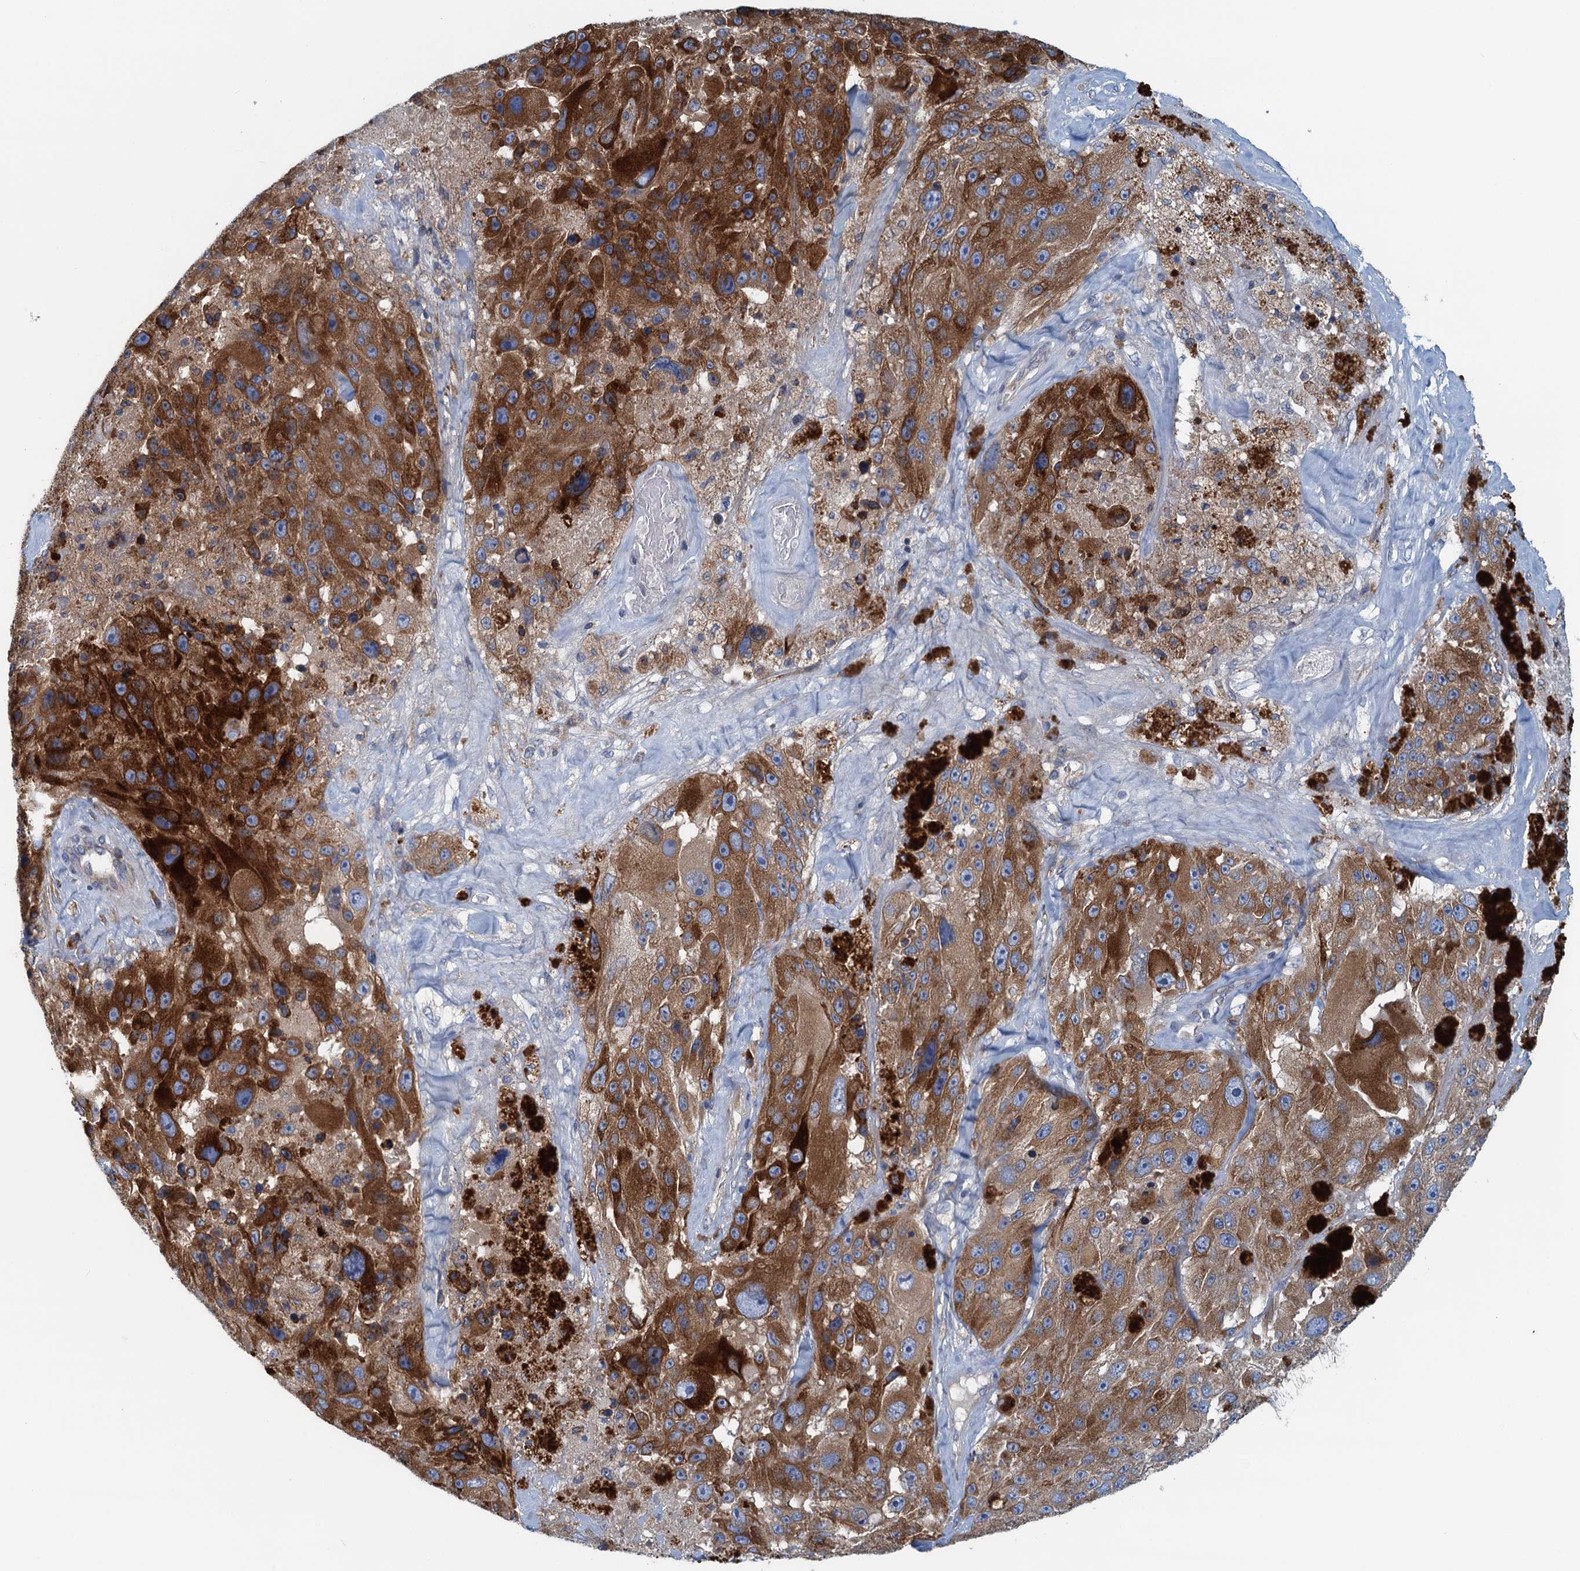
{"staining": {"intensity": "strong", "quantity": ">75%", "location": "cytoplasmic/membranous"}, "tissue": "melanoma", "cell_type": "Tumor cells", "image_type": "cancer", "snomed": [{"axis": "morphology", "description": "Malignant melanoma, Metastatic site"}, {"axis": "topography", "description": "Lymph node"}], "caption": "Immunohistochemistry histopathology image of malignant melanoma (metastatic site) stained for a protein (brown), which shows high levels of strong cytoplasmic/membranous staining in about >75% of tumor cells.", "gene": "MYDGF", "patient": {"sex": "male", "age": 62}}